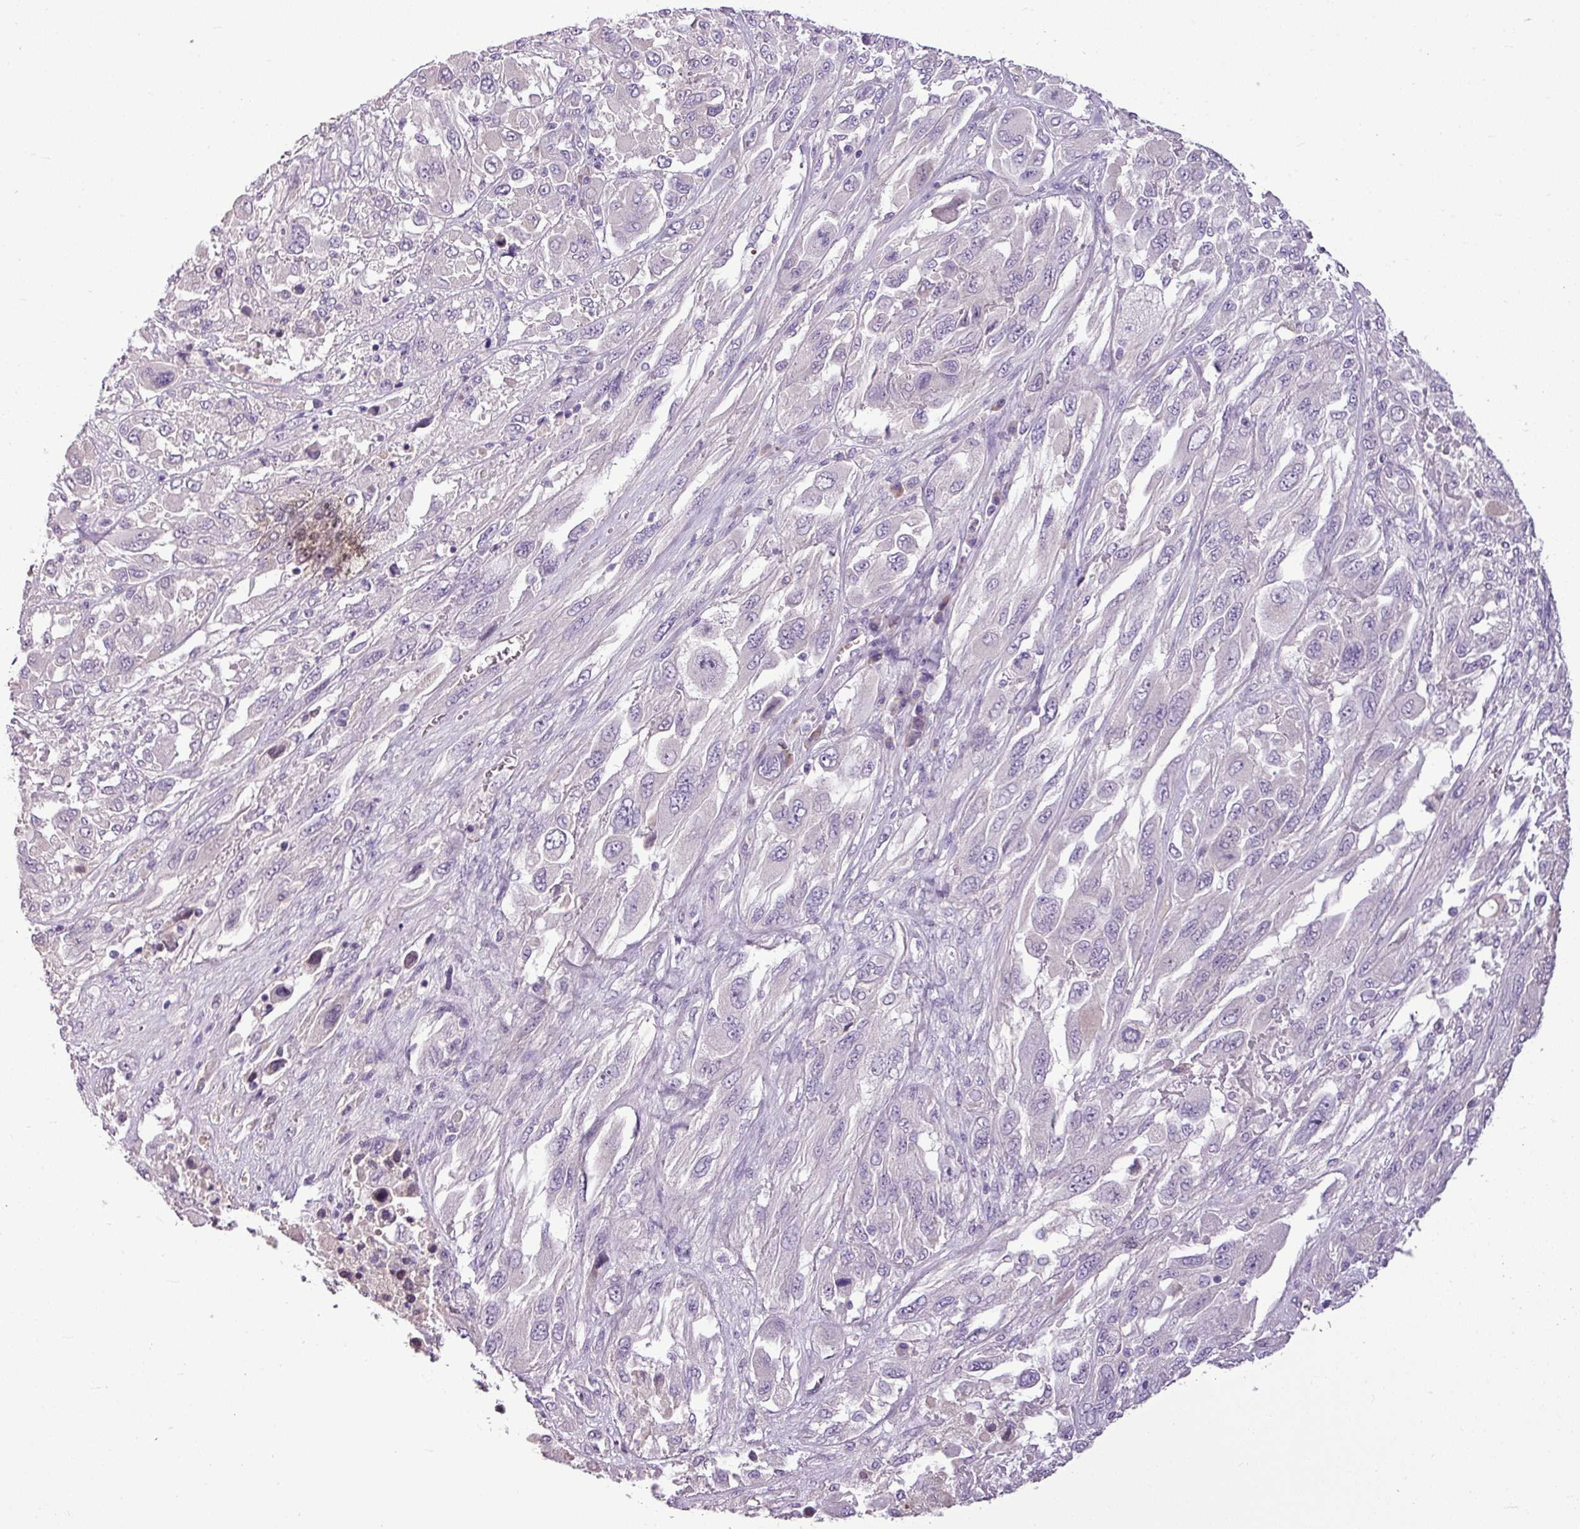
{"staining": {"intensity": "negative", "quantity": "none", "location": "none"}, "tissue": "melanoma", "cell_type": "Tumor cells", "image_type": "cancer", "snomed": [{"axis": "morphology", "description": "Malignant melanoma, NOS"}, {"axis": "topography", "description": "Skin"}], "caption": "Tumor cells are negative for protein expression in human melanoma.", "gene": "IL17A", "patient": {"sex": "female", "age": 91}}